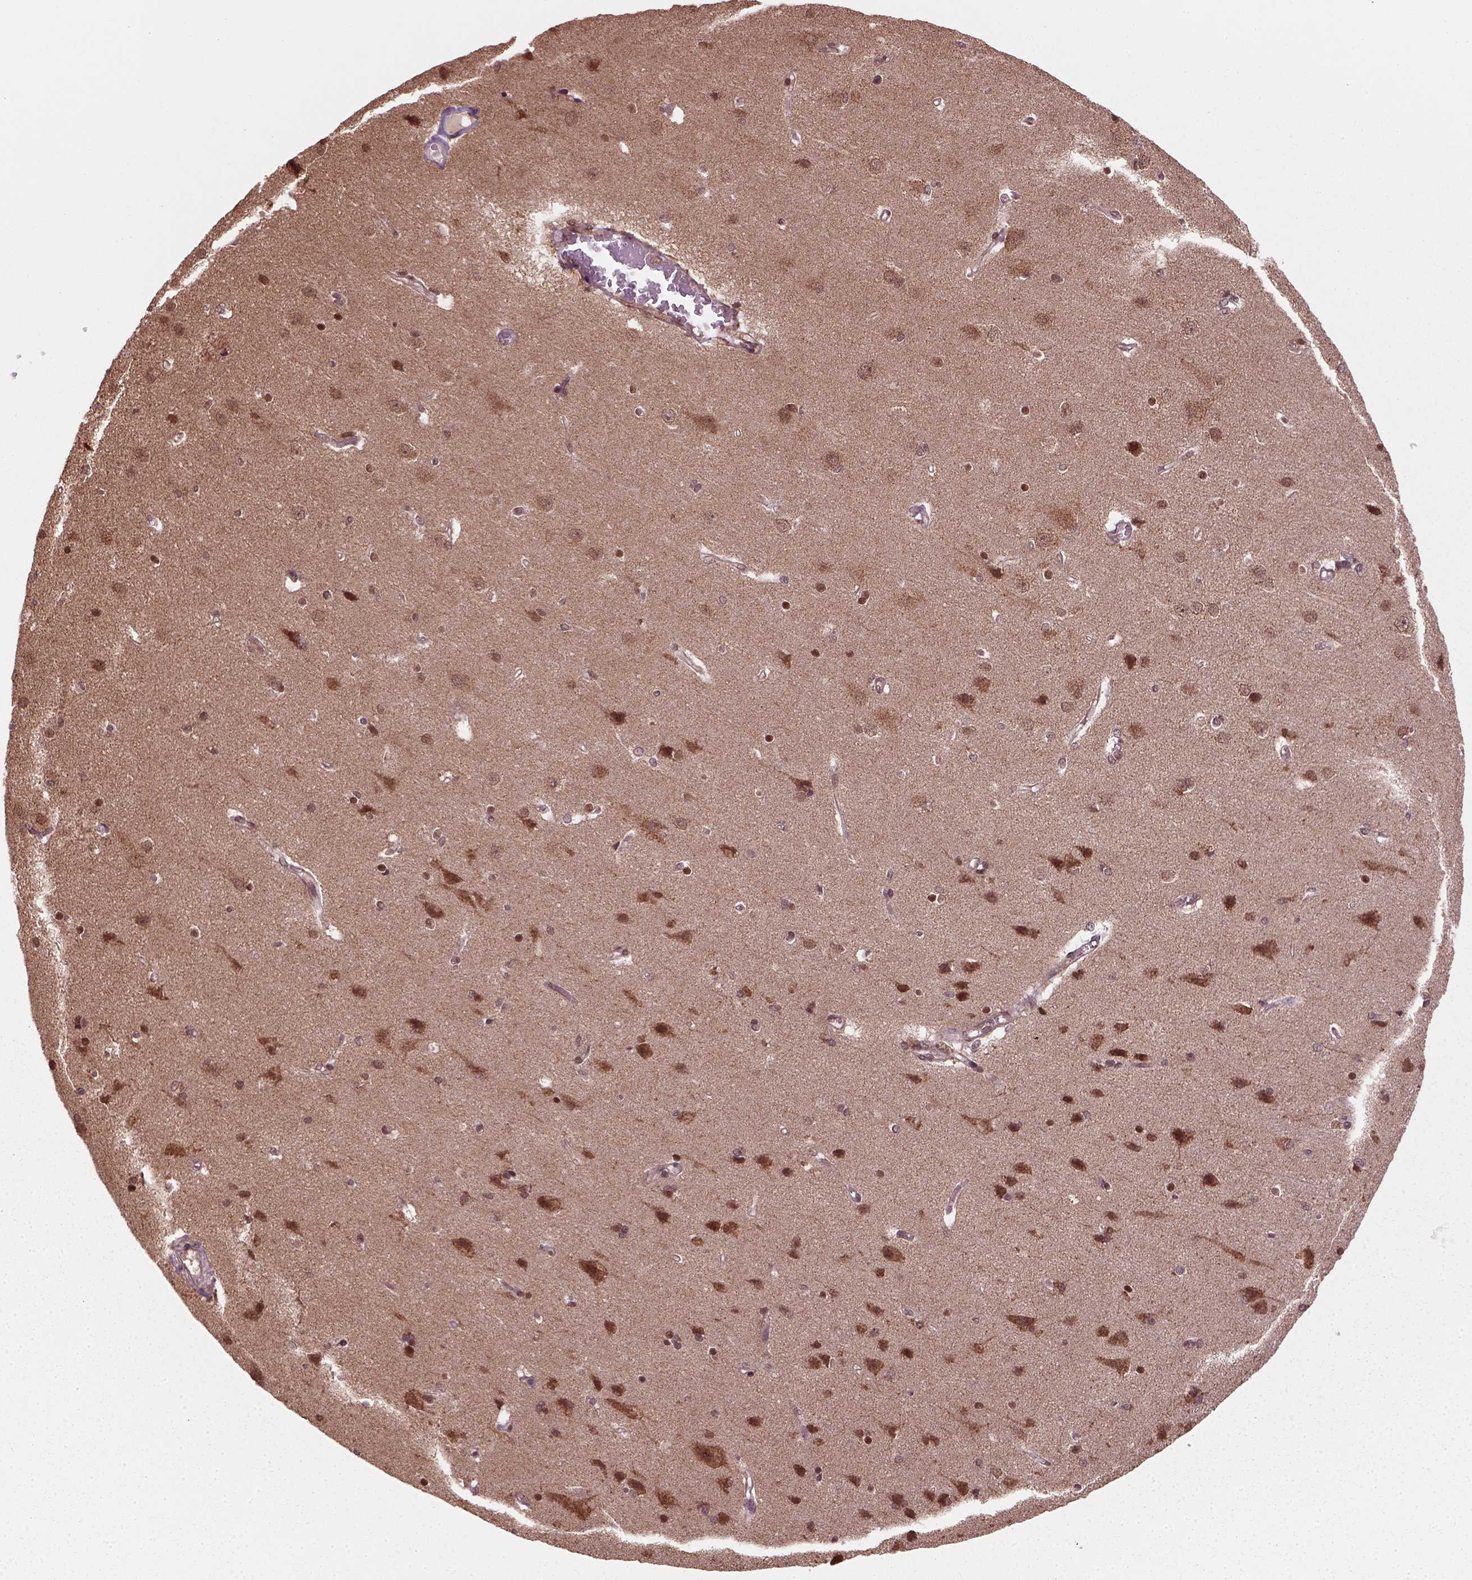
{"staining": {"intensity": "moderate", "quantity": ">75%", "location": "cytoplasmic/membranous"}, "tissue": "cerebral cortex", "cell_type": "Endothelial cells", "image_type": "normal", "snomed": [{"axis": "morphology", "description": "Normal tissue, NOS"}, {"axis": "topography", "description": "Cerebral cortex"}], "caption": "There is medium levels of moderate cytoplasmic/membranous positivity in endothelial cells of normal cerebral cortex, as demonstrated by immunohistochemical staining (brown color).", "gene": "NUDT9", "patient": {"sex": "male", "age": 37}}